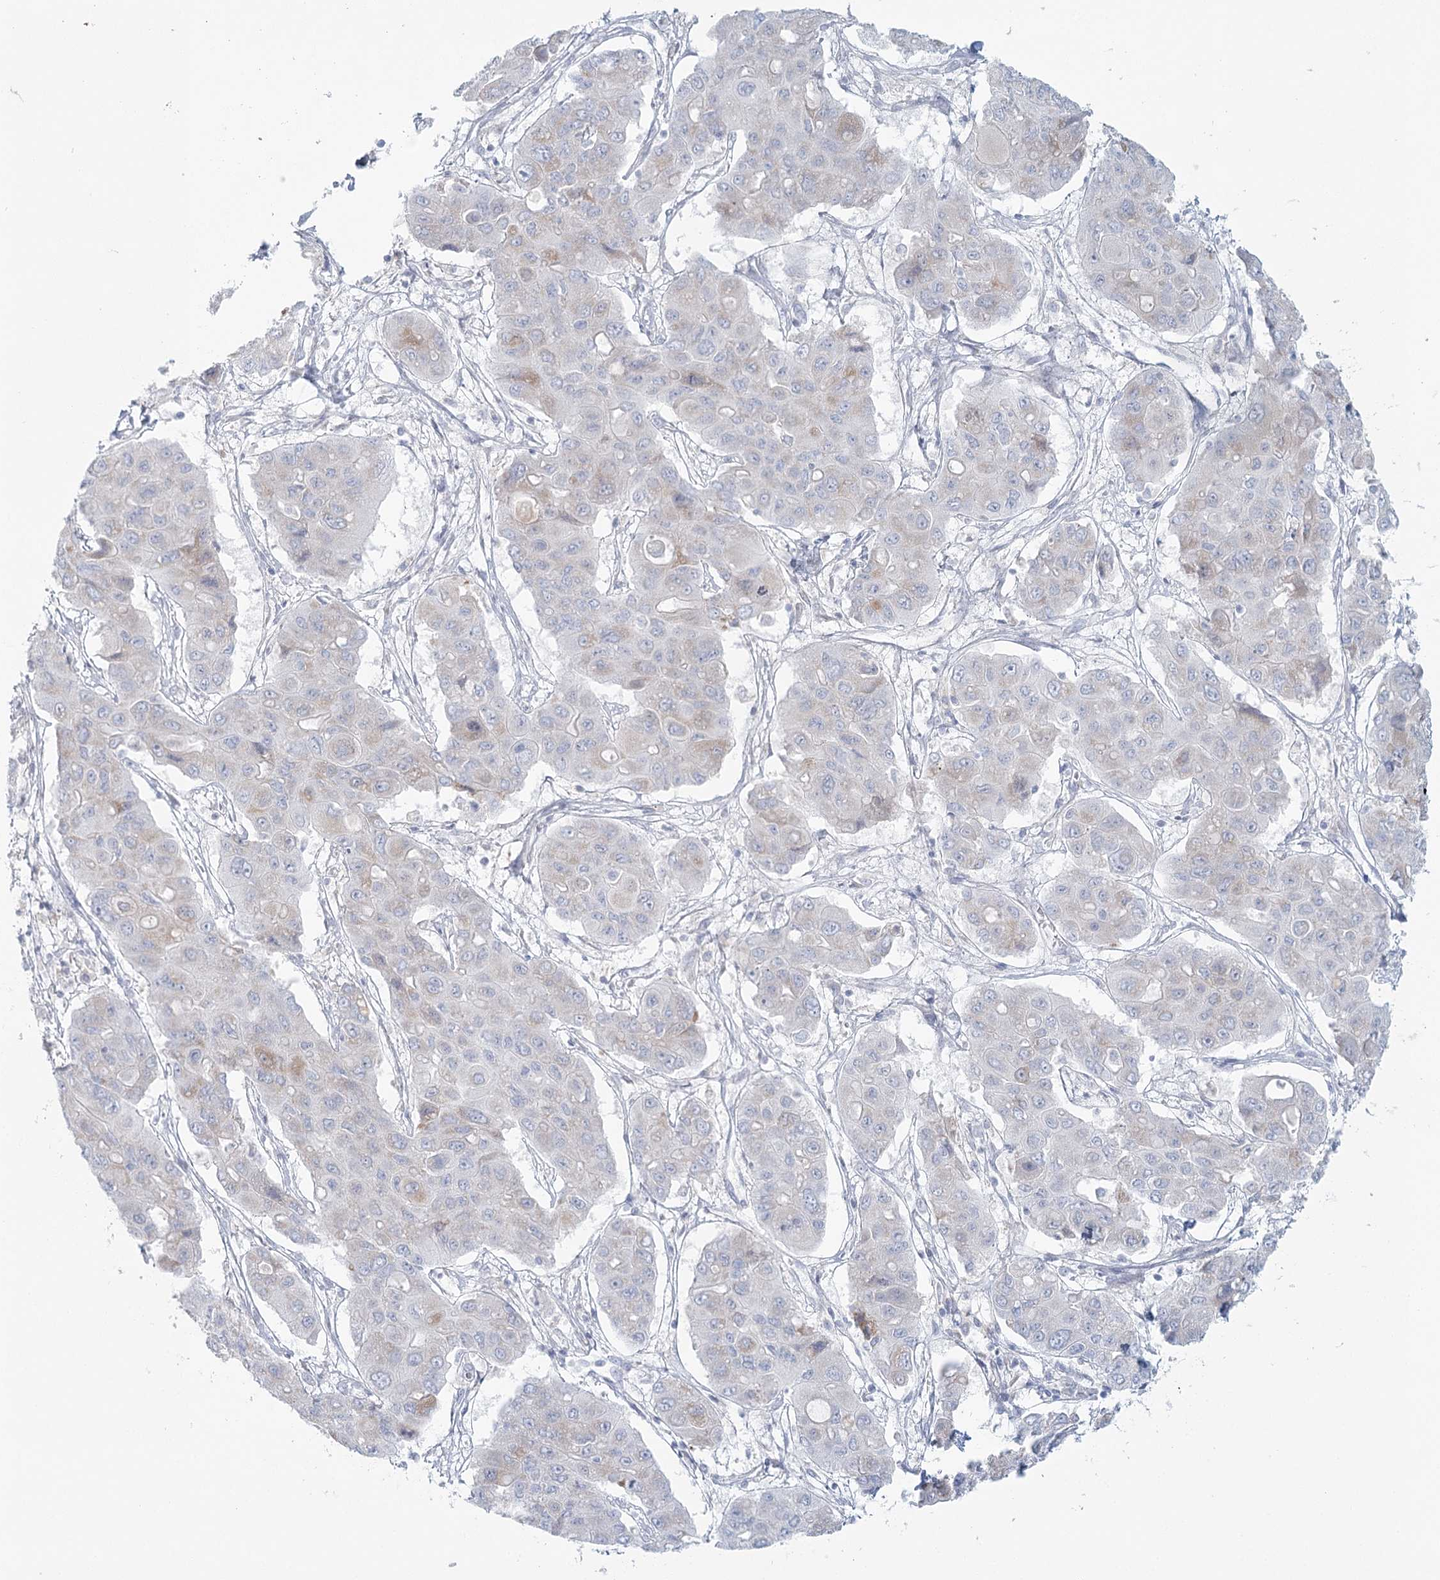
{"staining": {"intensity": "negative", "quantity": "none", "location": "none"}, "tissue": "liver cancer", "cell_type": "Tumor cells", "image_type": "cancer", "snomed": [{"axis": "morphology", "description": "Cholangiocarcinoma"}, {"axis": "topography", "description": "Liver"}], "caption": "Human liver cancer (cholangiocarcinoma) stained for a protein using immunohistochemistry exhibits no staining in tumor cells.", "gene": "BPHL", "patient": {"sex": "male", "age": 67}}